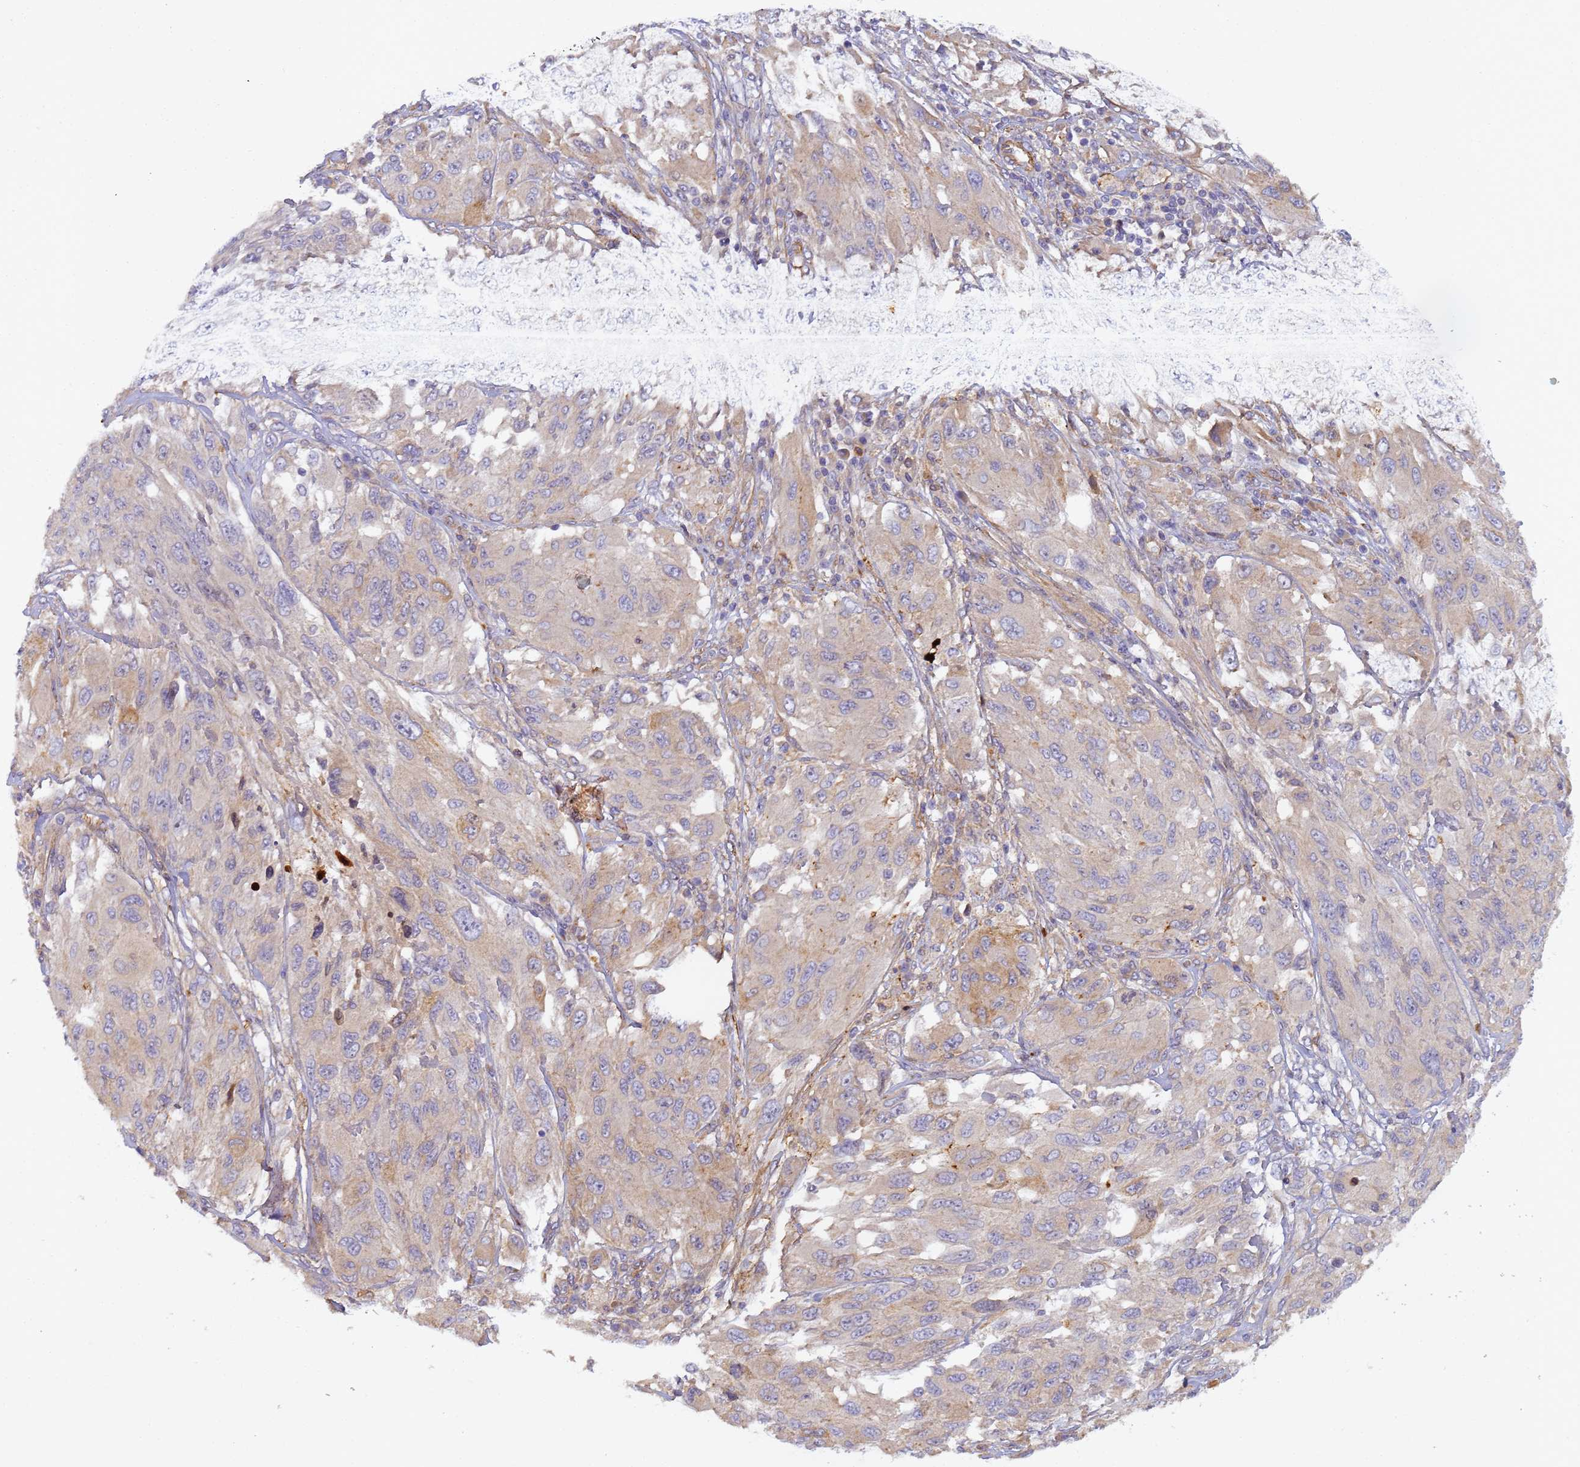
{"staining": {"intensity": "weak", "quantity": "<25%", "location": "cytoplasmic/membranous"}, "tissue": "melanoma", "cell_type": "Tumor cells", "image_type": "cancer", "snomed": [{"axis": "morphology", "description": "Malignant melanoma, NOS"}, {"axis": "topography", "description": "Skin"}], "caption": "Tumor cells show no significant protein expression in melanoma.", "gene": "RALGAPA2", "patient": {"sex": "female", "age": 91}}